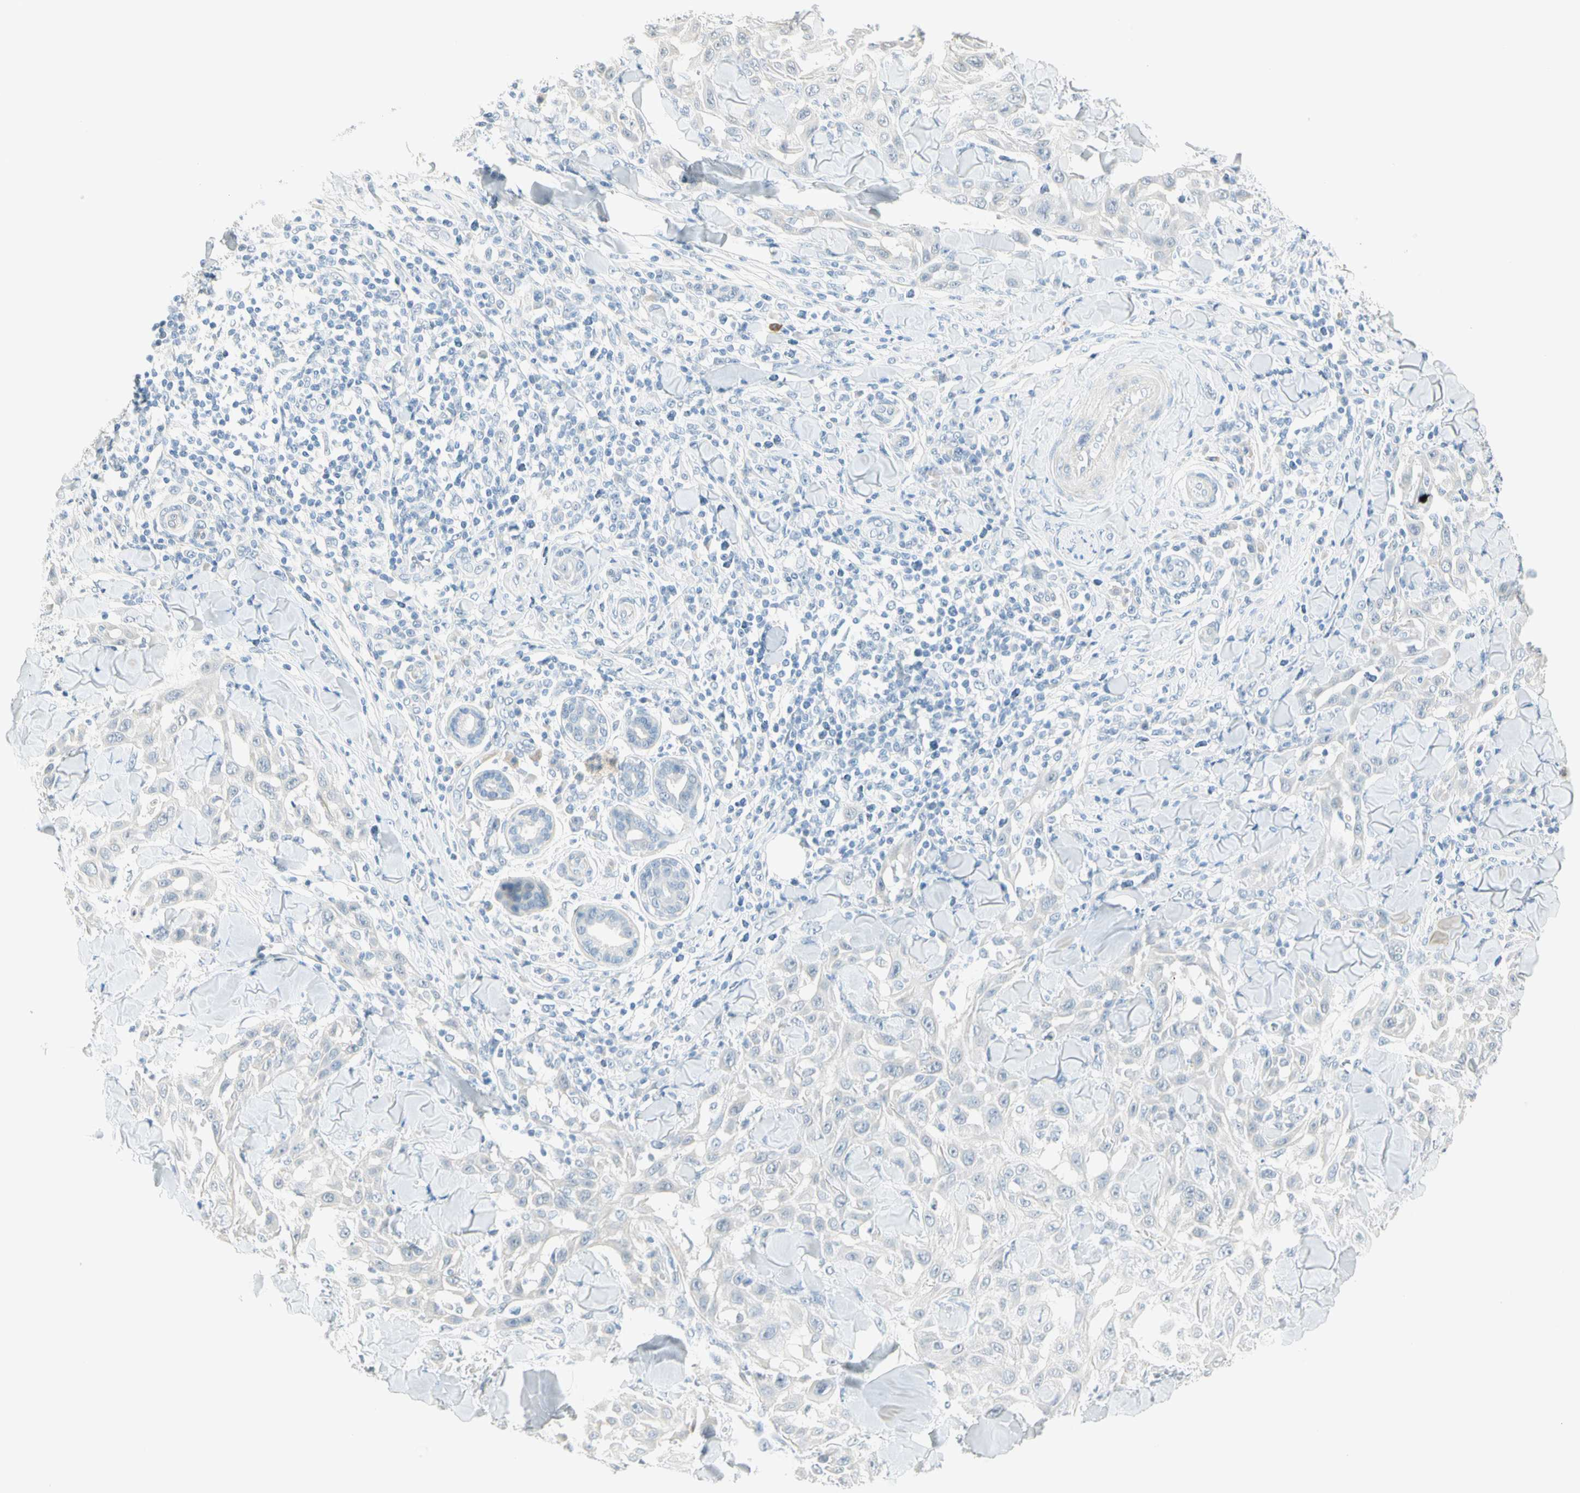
{"staining": {"intensity": "negative", "quantity": "none", "location": "none"}, "tissue": "skin cancer", "cell_type": "Tumor cells", "image_type": "cancer", "snomed": [{"axis": "morphology", "description": "Squamous cell carcinoma, NOS"}, {"axis": "topography", "description": "Skin"}], "caption": "An immunohistochemistry micrograph of skin squamous cell carcinoma is shown. There is no staining in tumor cells of skin squamous cell carcinoma.", "gene": "MLLT10", "patient": {"sex": "male", "age": 24}}